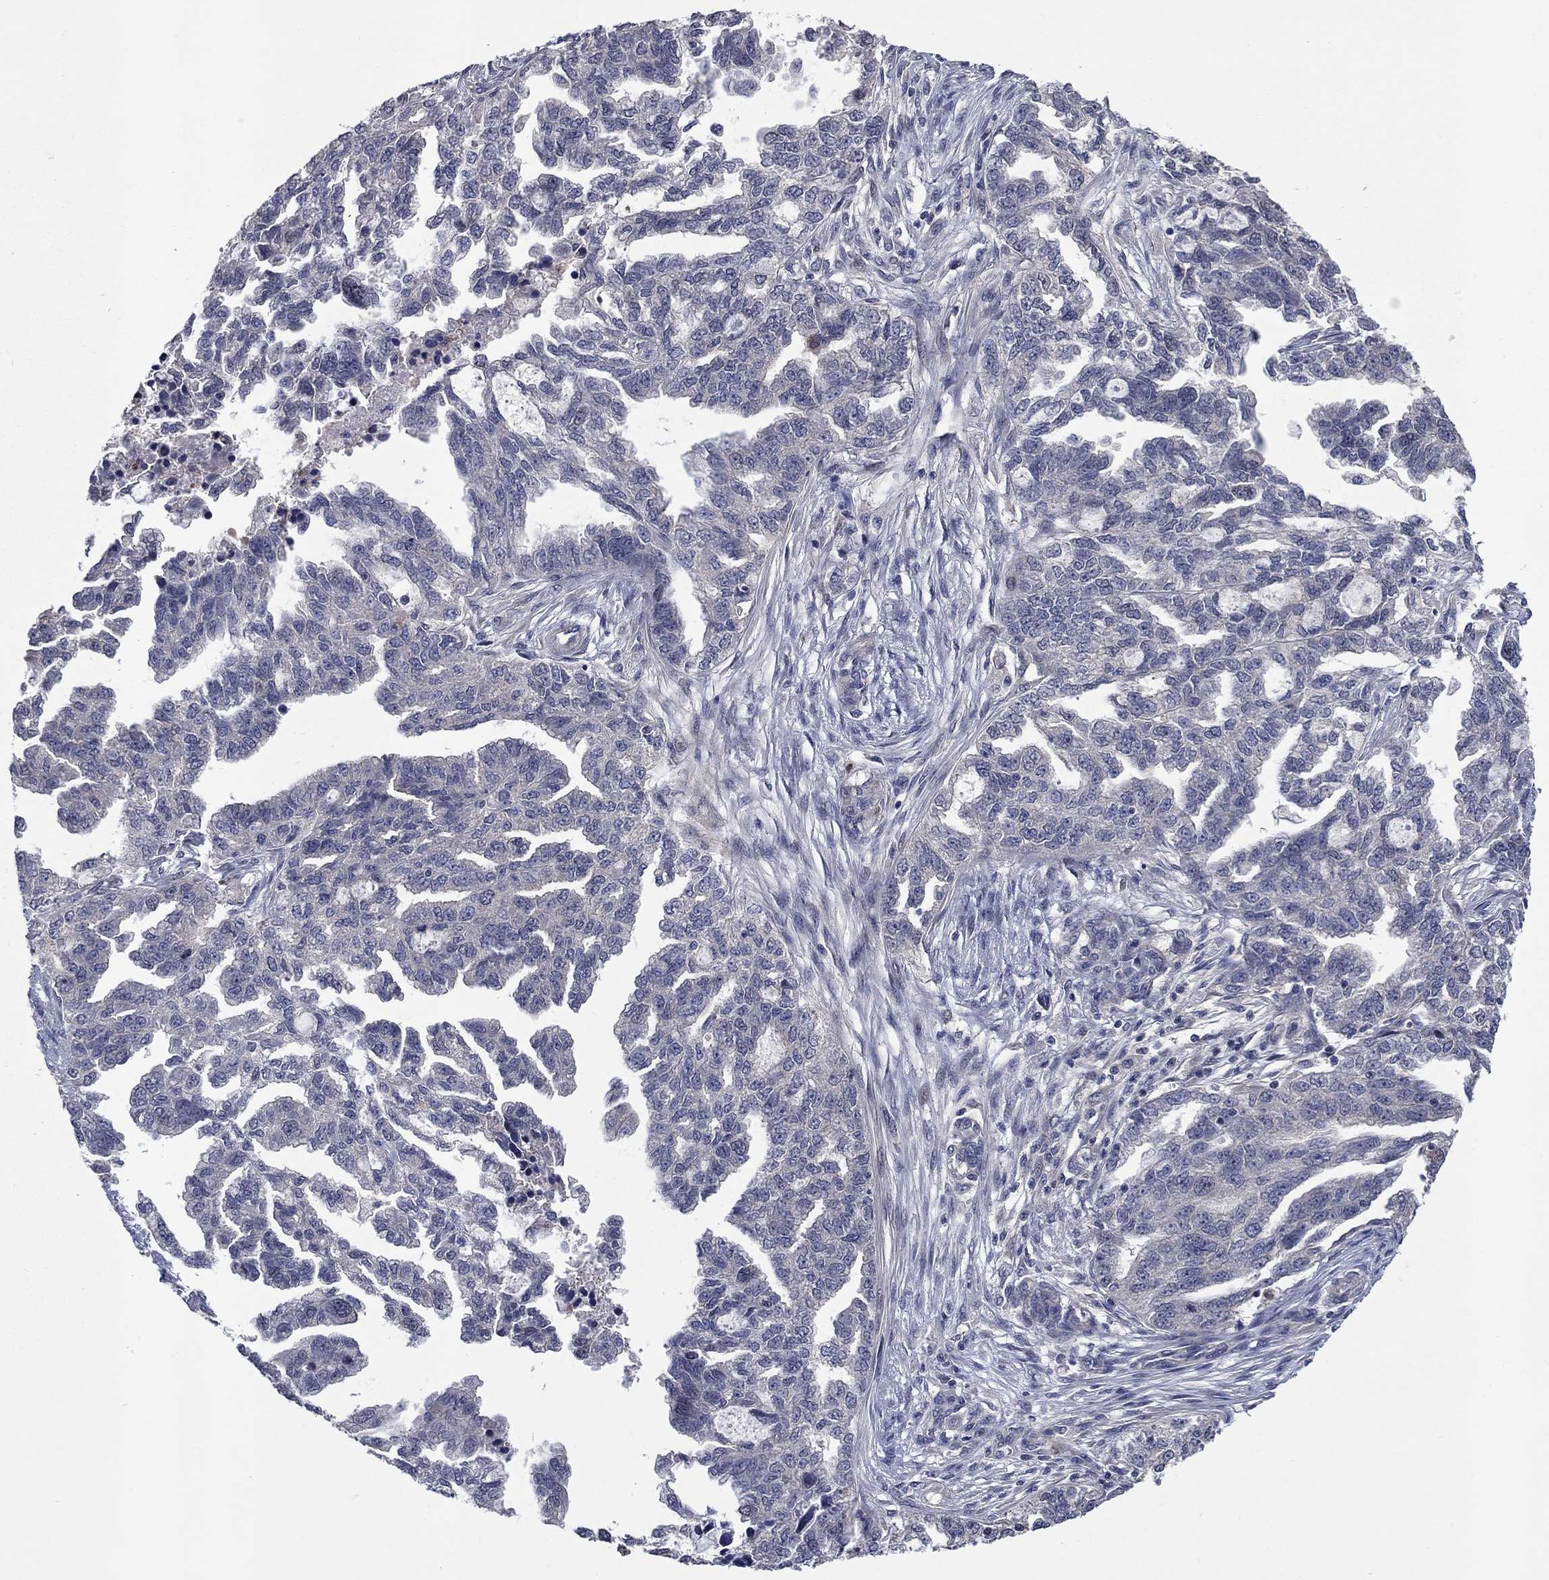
{"staining": {"intensity": "negative", "quantity": "none", "location": "none"}, "tissue": "ovarian cancer", "cell_type": "Tumor cells", "image_type": "cancer", "snomed": [{"axis": "morphology", "description": "Cystadenocarcinoma, serous, NOS"}, {"axis": "topography", "description": "Ovary"}], "caption": "High power microscopy histopathology image of an IHC image of ovarian cancer, revealing no significant positivity in tumor cells.", "gene": "MSRB1", "patient": {"sex": "female", "age": 51}}